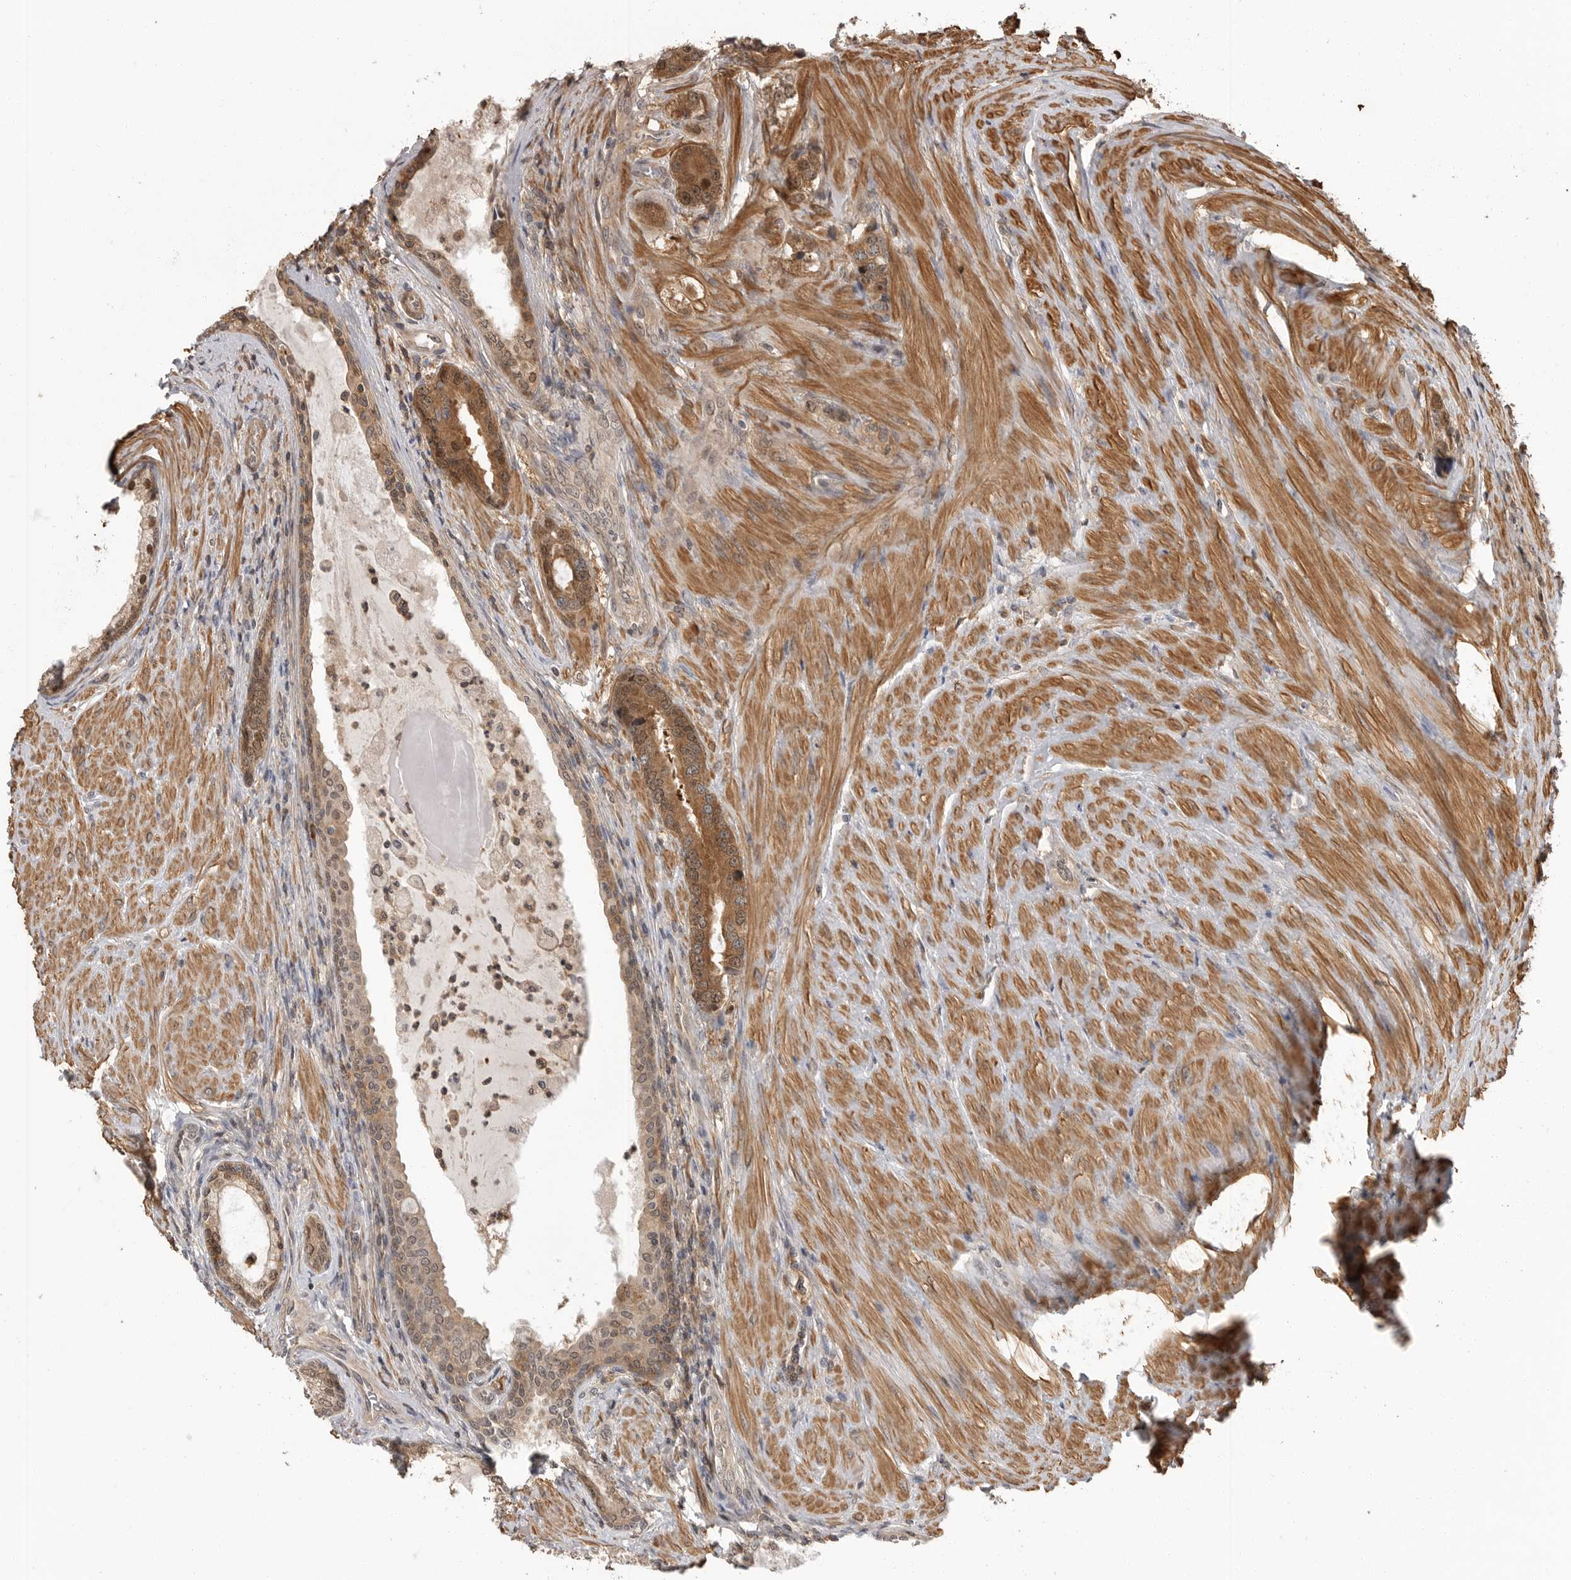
{"staining": {"intensity": "moderate", "quantity": ">75%", "location": "cytoplasmic/membranous,nuclear"}, "tissue": "prostate cancer", "cell_type": "Tumor cells", "image_type": "cancer", "snomed": [{"axis": "morphology", "description": "Adenocarcinoma, High grade"}, {"axis": "topography", "description": "Prostate"}], "caption": "Immunohistochemistry (DAB) staining of adenocarcinoma (high-grade) (prostate) reveals moderate cytoplasmic/membranous and nuclear protein positivity in approximately >75% of tumor cells.", "gene": "ERN1", "patient": {"sex": "male", "age": 60}}